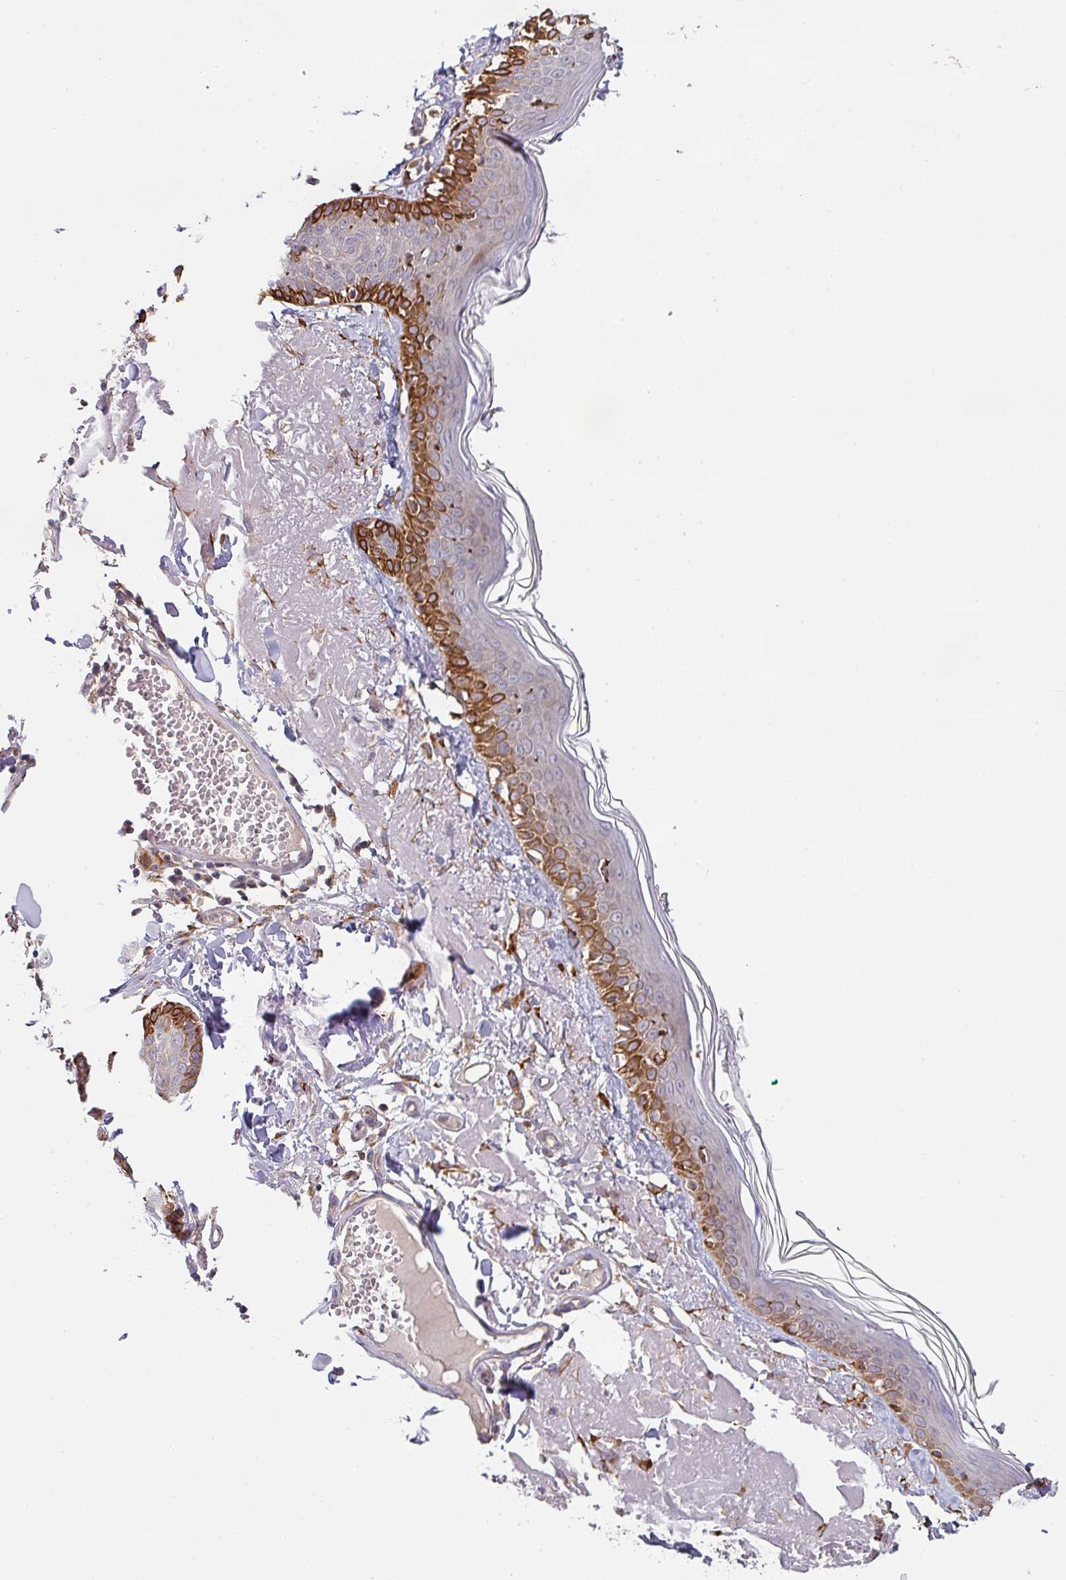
{"staining": {"intensity": "strong", "quantity": ">75%", "location": "cytoplasmic/membranous"}, "tissue": "skin", "cell_type": "Fibroblasts", "image_type": "normal", "snomed": [{"axis": "morphology", "description": "Normal tissue, NOS"}, {"axis": "morphology", "description": "Malignant melanoma, NOS"}, {"axis": "topography", "description": "Skin"}], "caption": "A brown stain labels strong cytoplasmic/membranous positivity of a protein in fibroblasts of unremarkable skin. (DAB = brown stain, brightfield microscopy at high magnification).", "gene": "ZNF268", "patient": {"sex": "male", "age": 80}}